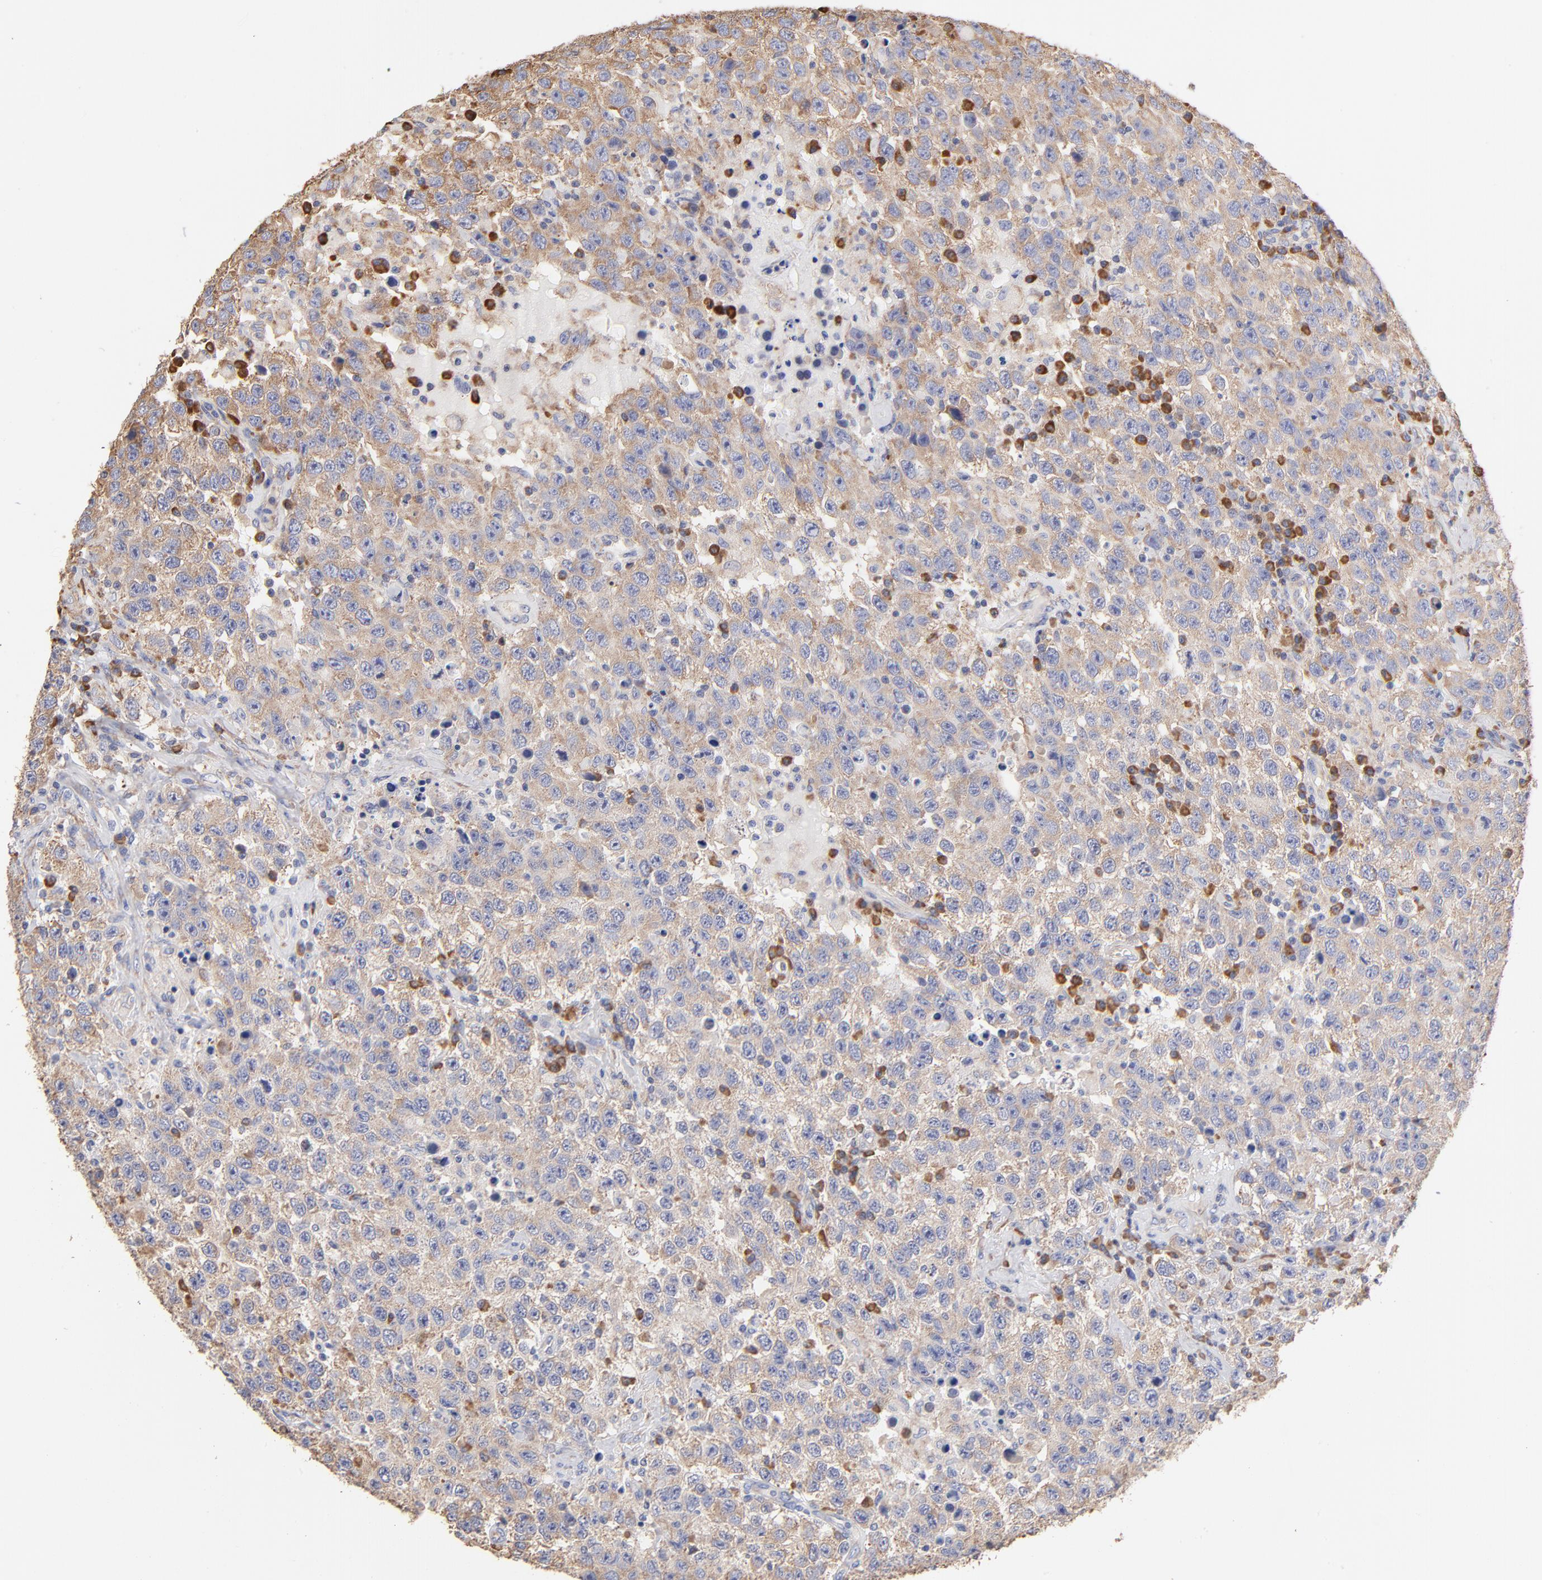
{"staining": {"intensity": "weak", "quantity": "25%-75%", "location": "cytoplasmic/membranous"}, "tissue": "testis cancer", "cell_type": "Tumor cells", "image_type": "cancer", "snomed": [{"axis": "morphology", "description": "Seminoma, NOS"}, {"axis": "topography", "description": "Testis"}], "caption": "Immunohistochemistry (IHC) (DAB (3,3'-diaminobenzidine)) staining of testis seminoma demonstrates weak cytoplasmic/membranous protein expression in approximately 25%-75% of tumor cells. The protein is shown in brown color, while the nuclei are stained blue.", "gene": "RPL9", "patient": {"sex": "male", "age": 41}}